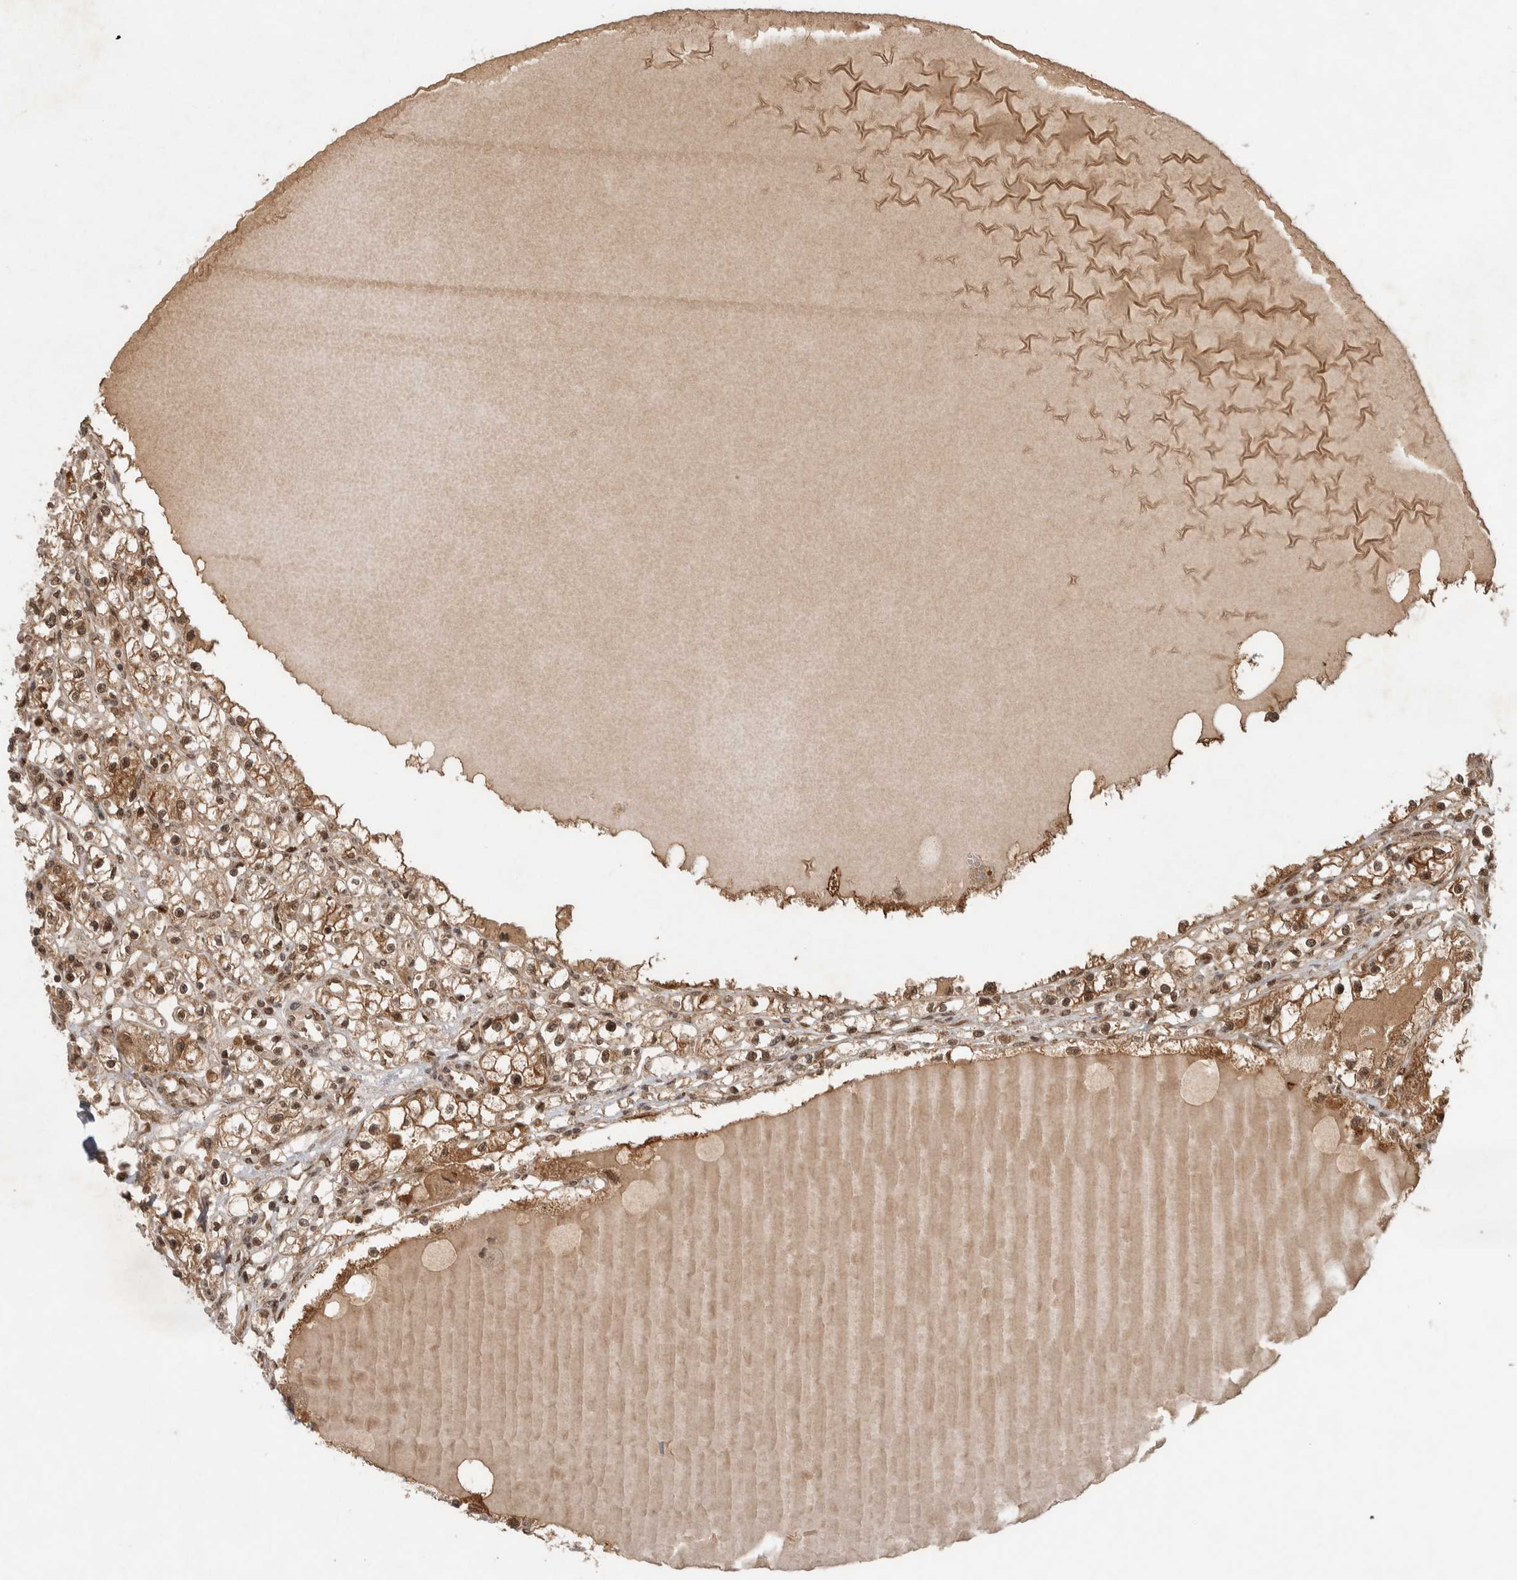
{"staining": {"intensity": "moderate", "quantity": ">75%", "location": "cytoplasmic/membranous,nuclear"}, "tissue": "renal cancer", "cell_type": "Tumor cells", "image_type": "cancer", "snomed": [{"axis": "morphology", "description": "Adenocarcinoma, NOS"}, {"axis": "topography", "description": "Kidney"}], "caption": "A brown stain highlights moderate cytoplasmic/membranous and nuclear expression of a protein in adenocarcinoma (renal) tumor cells.", "gene": "CNTROB", "patient": {"sex": "male", "age": 56}}